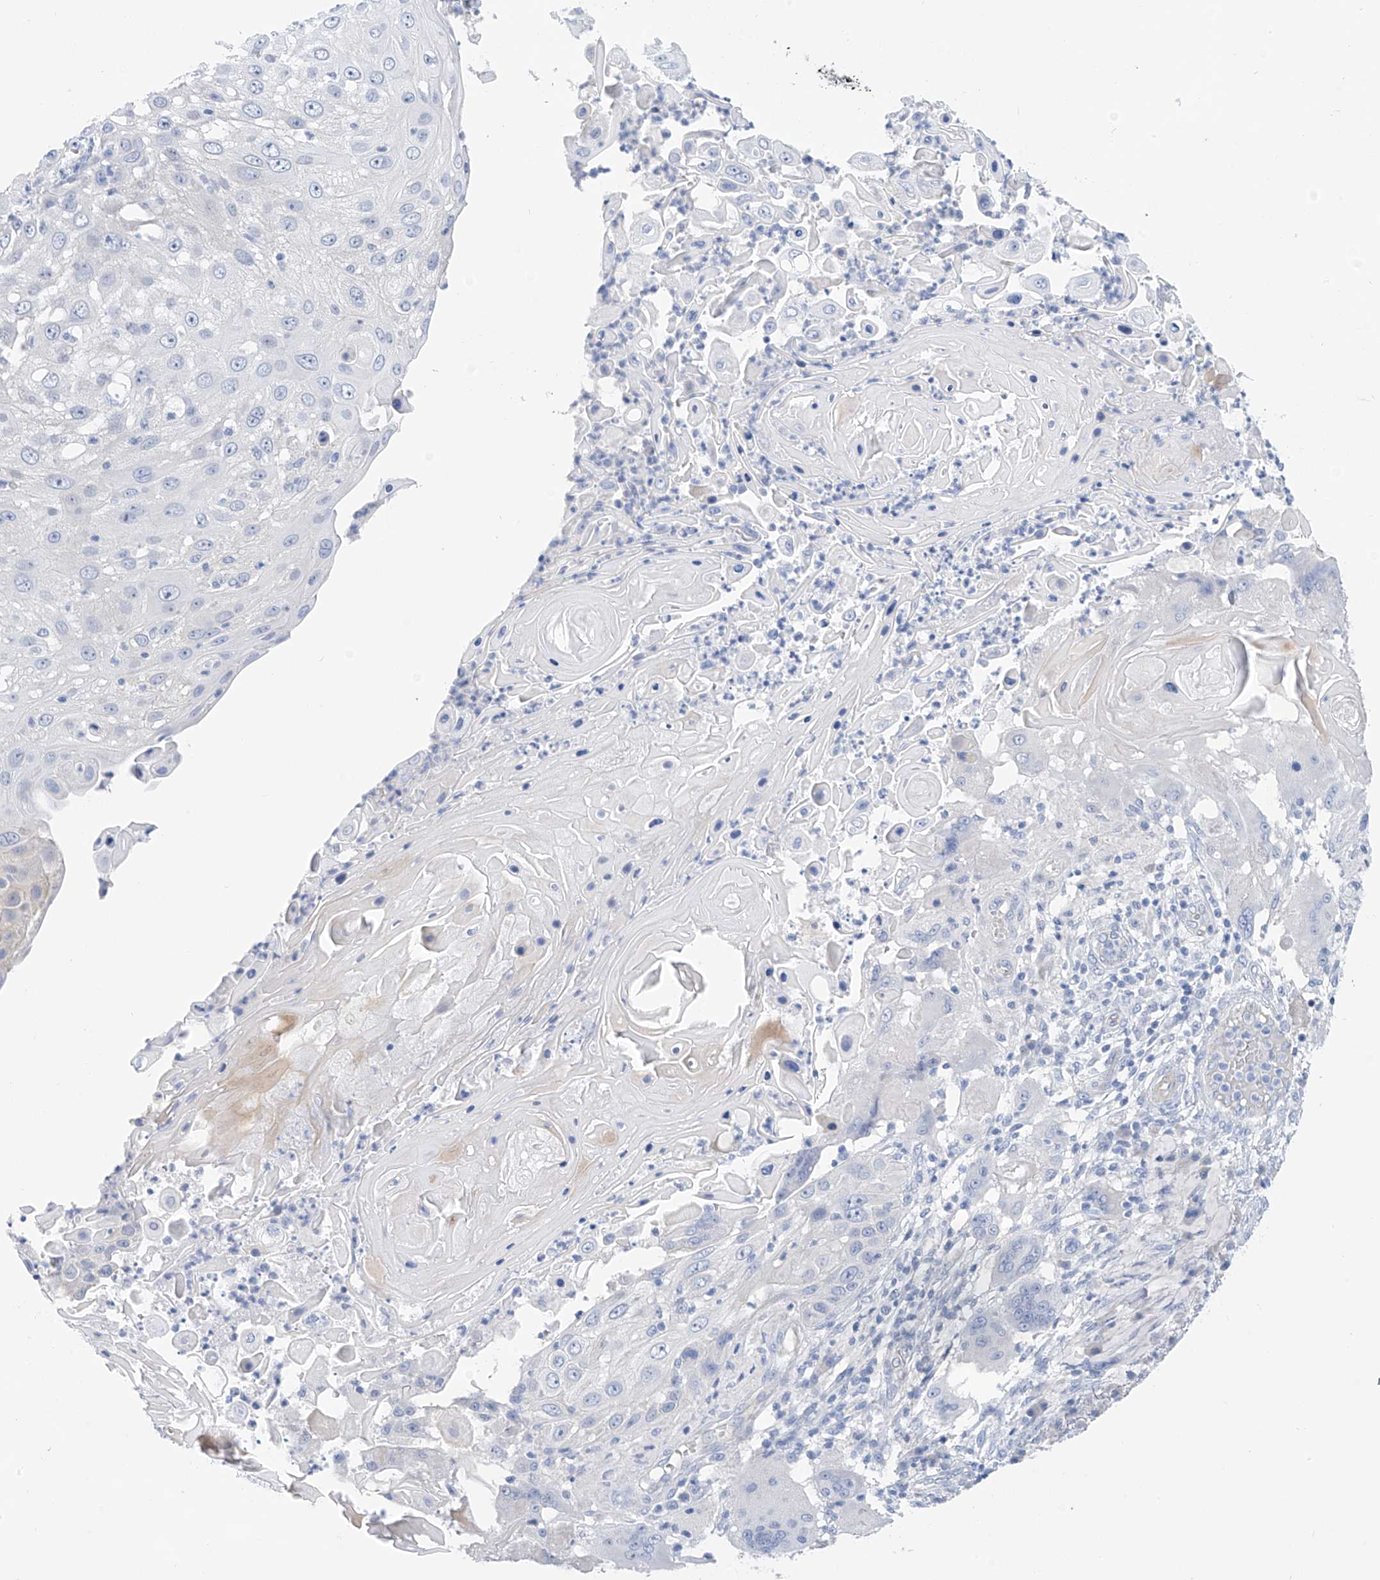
{"staining": {"intensity": "negative", "quantity": "none", "location": "none"}, "tissue": "skin cancer", "cell_type": "Tumor cells", "image_type": "cancer", "snomed": [{"axis": "morphology", "description": "Squamous cell carcinoma, NOS"}, {"axis": "topography", "description": "Skin"}], "caption": "IHC of skin cancer (squamous cell carcinoma) reveals no expression in tumor cells. The staining was performed using DAB to visualize the protein expression in brown, while the nuclei were stained in blue with hematoxylin (Magnification: 20x).", "gene": "PIK3C2B", "patient": {"sex": "female", "age": 44}}